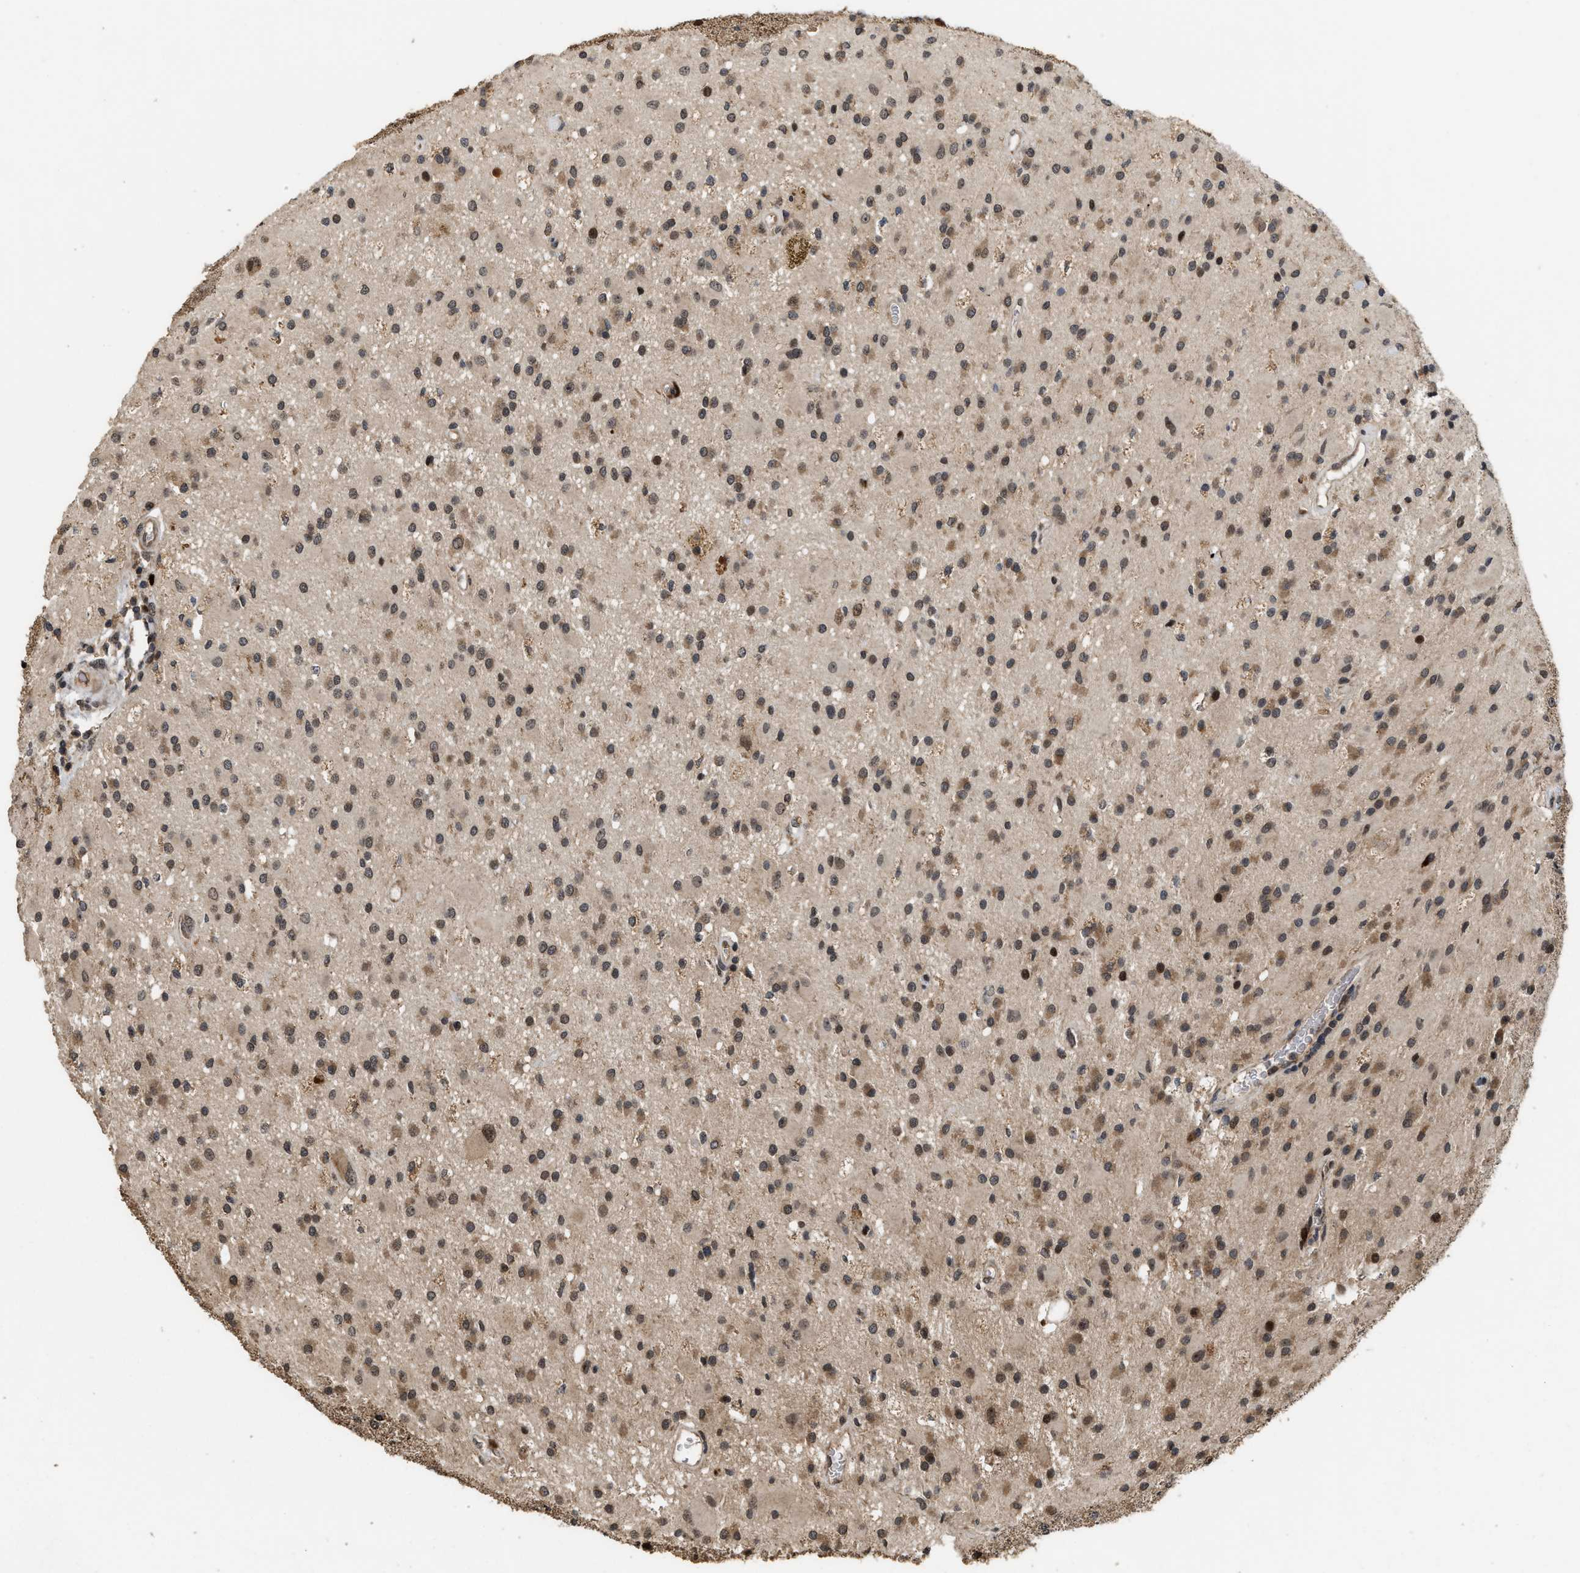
{"staining": {"intensity": "weak", "quantity": ">75%", "location": "cytoplasmic/membranous,nuclear"}, "tissue": "glioma", "cell_type": "Tumor cells", "image_type": "cancer", "snomed": [{"axis": "morphology", "description": "Glioma, malignant, Low grade"}, {"axis": "topography", "description": "Brain"}], "caption": "DAB (3,3'-diaminobenzidine) immunohistochemical staining of human low-grade glioma (malignant) reveals weak cytoplasmic/membranous and nuclear protein staining in approximately >75% of tumor cells.", "gene": "ELP2", "patient": {"sex": "male", "age": 58}}